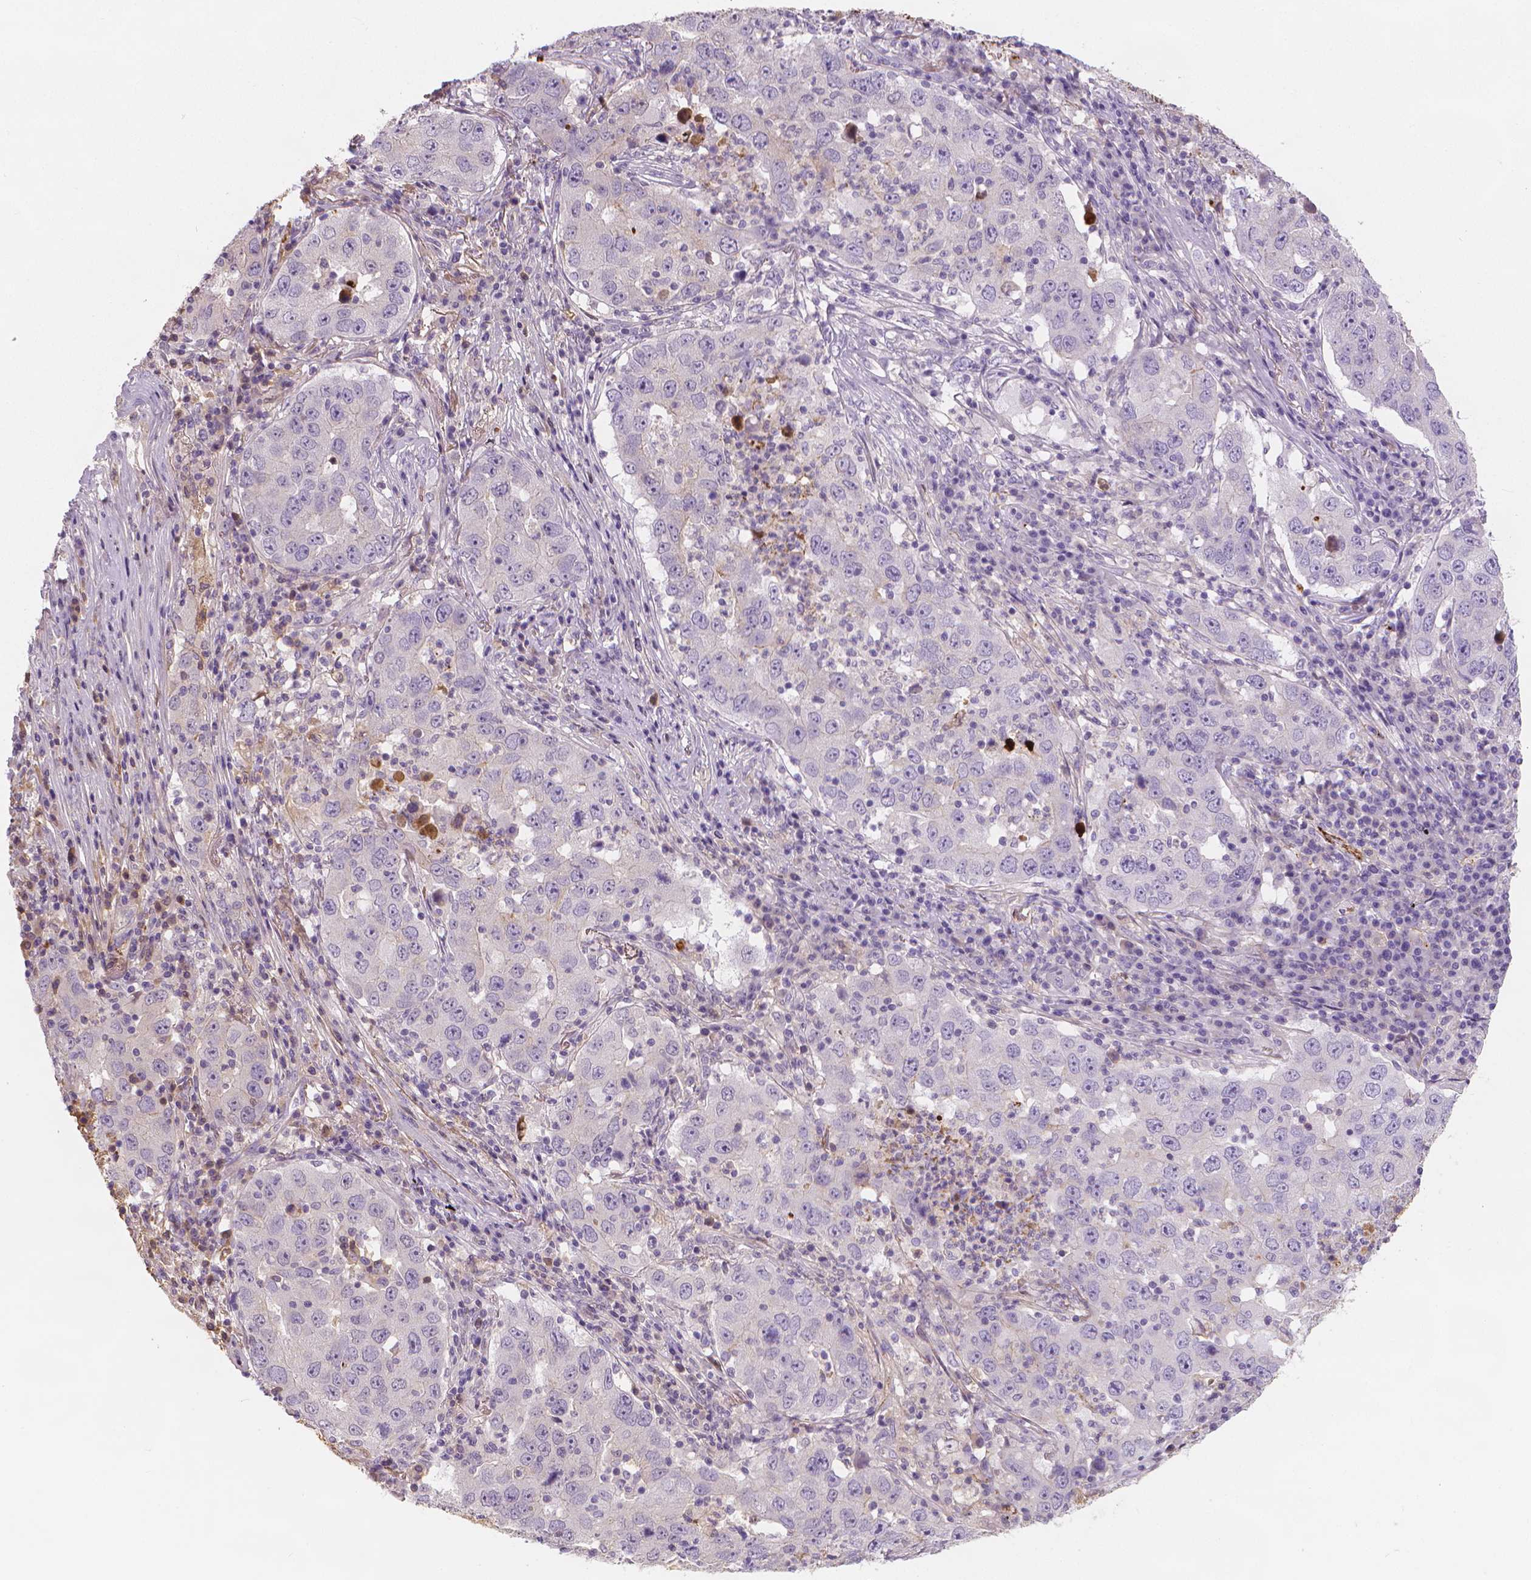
{"staining": {"intensity": "negative", "quantity": "none", "location": "none"}, "tissue": "lung cancer", "cell_type": "Tumor cells", "image_type": "cancer", "snomed": [{"axis": "morphology", "description": "Adenocarcinoma, NOS"}, {"axis": "topography", "description": "Lung"}], "caption": "This is an immunohistochemistry micrograph of adenocarcinoma (lung). There is no expression in tumor cells.", "gene": "APOA4", "patient": {"sex": "male", "age": 73}}